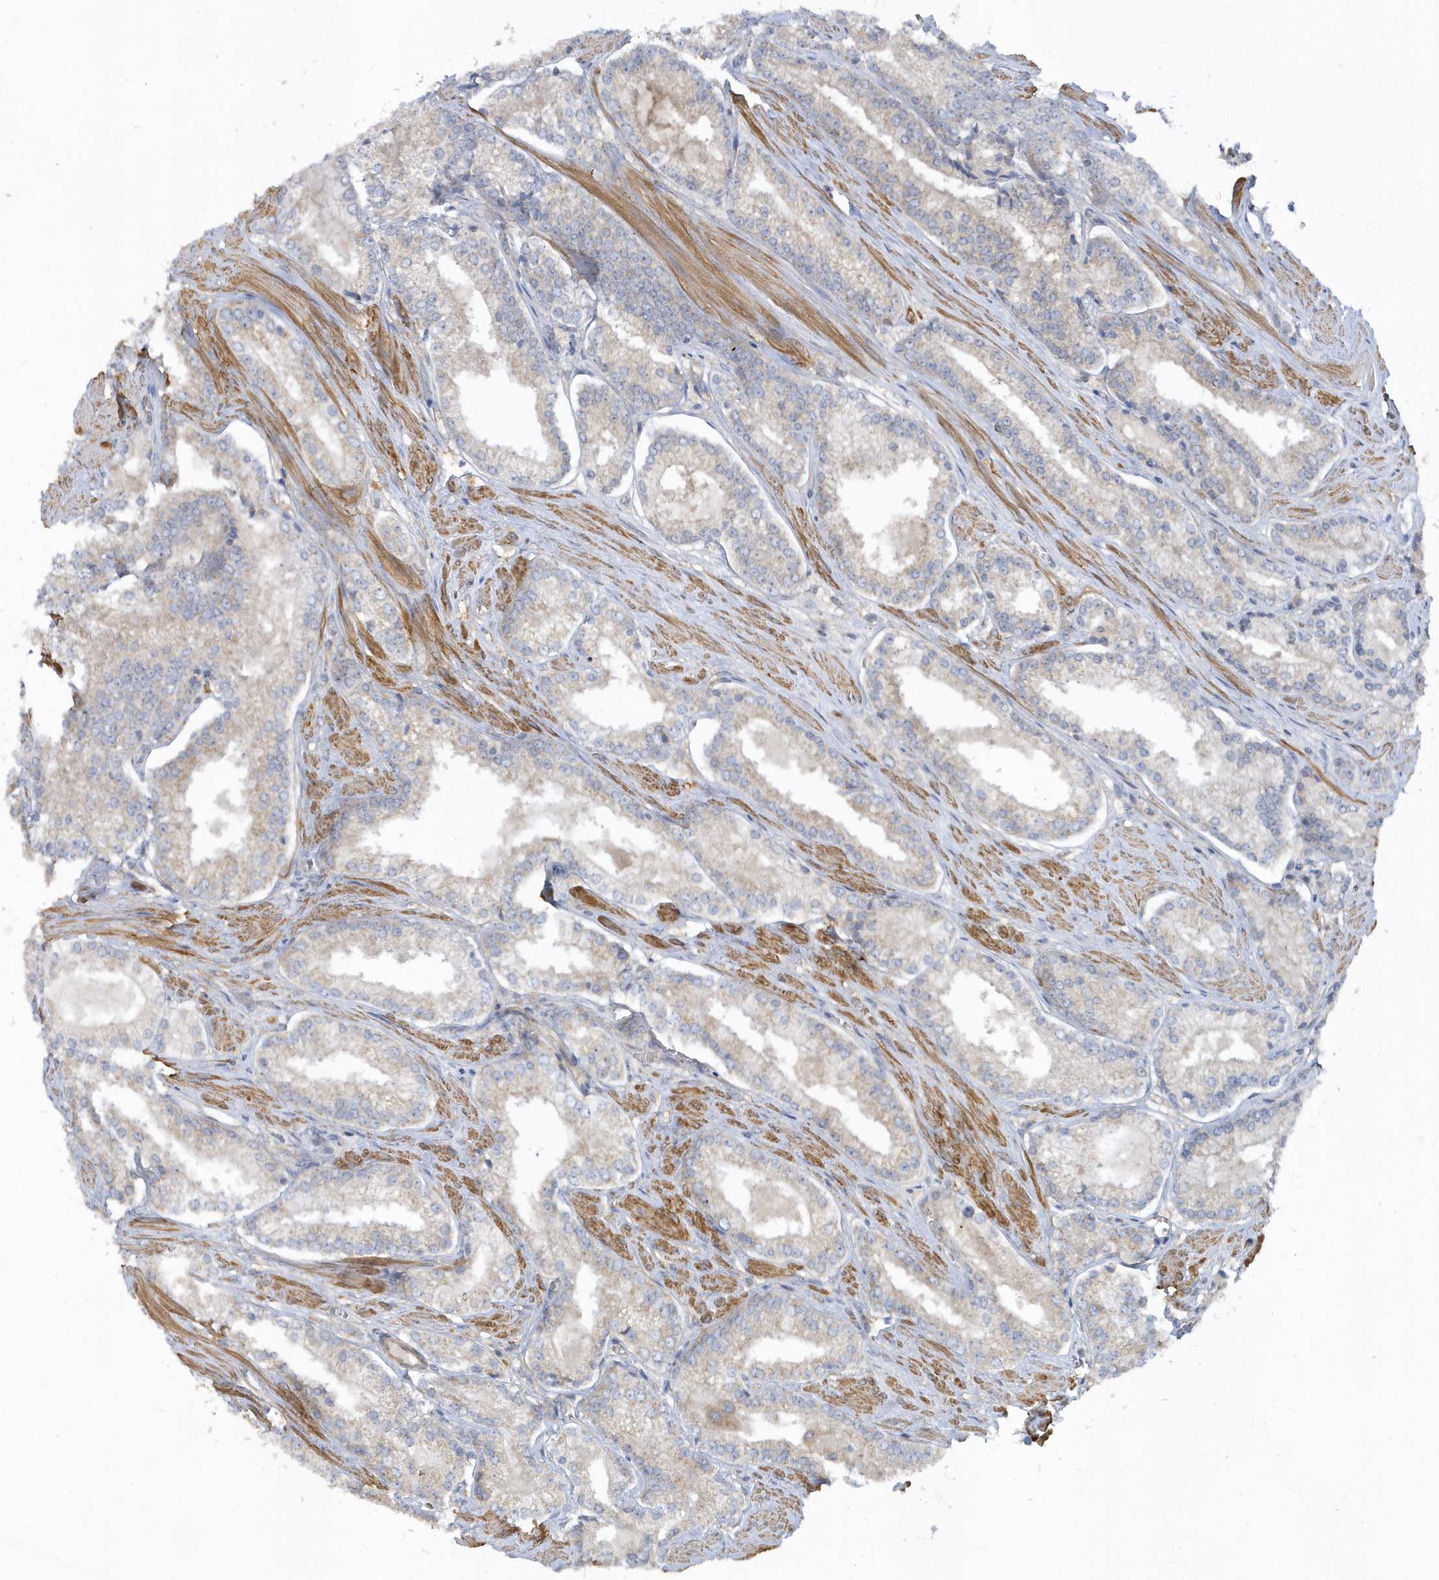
{"staining": {"intensity": "weak", "quantity": "<25%", "location": "cytoplasmic/membranous"}, "tissue": "prostate cancer", "cell_type": "Tumor cells", "image_type": "cancer", "snomed": [{"axis": "morphology", "description": "Adenocarcinoma, Low grade"}, {"axis": "topography", "description": "Prostate"}], "caption": "Immunohistochemistry micrograph of prostate cancer (low-grade adenocarcinoma) stained for a protein (brown), which exhibits no positivity in tumor cells.", "gene": "LEXM", "patient": {"sex": "male", "age": 54}}